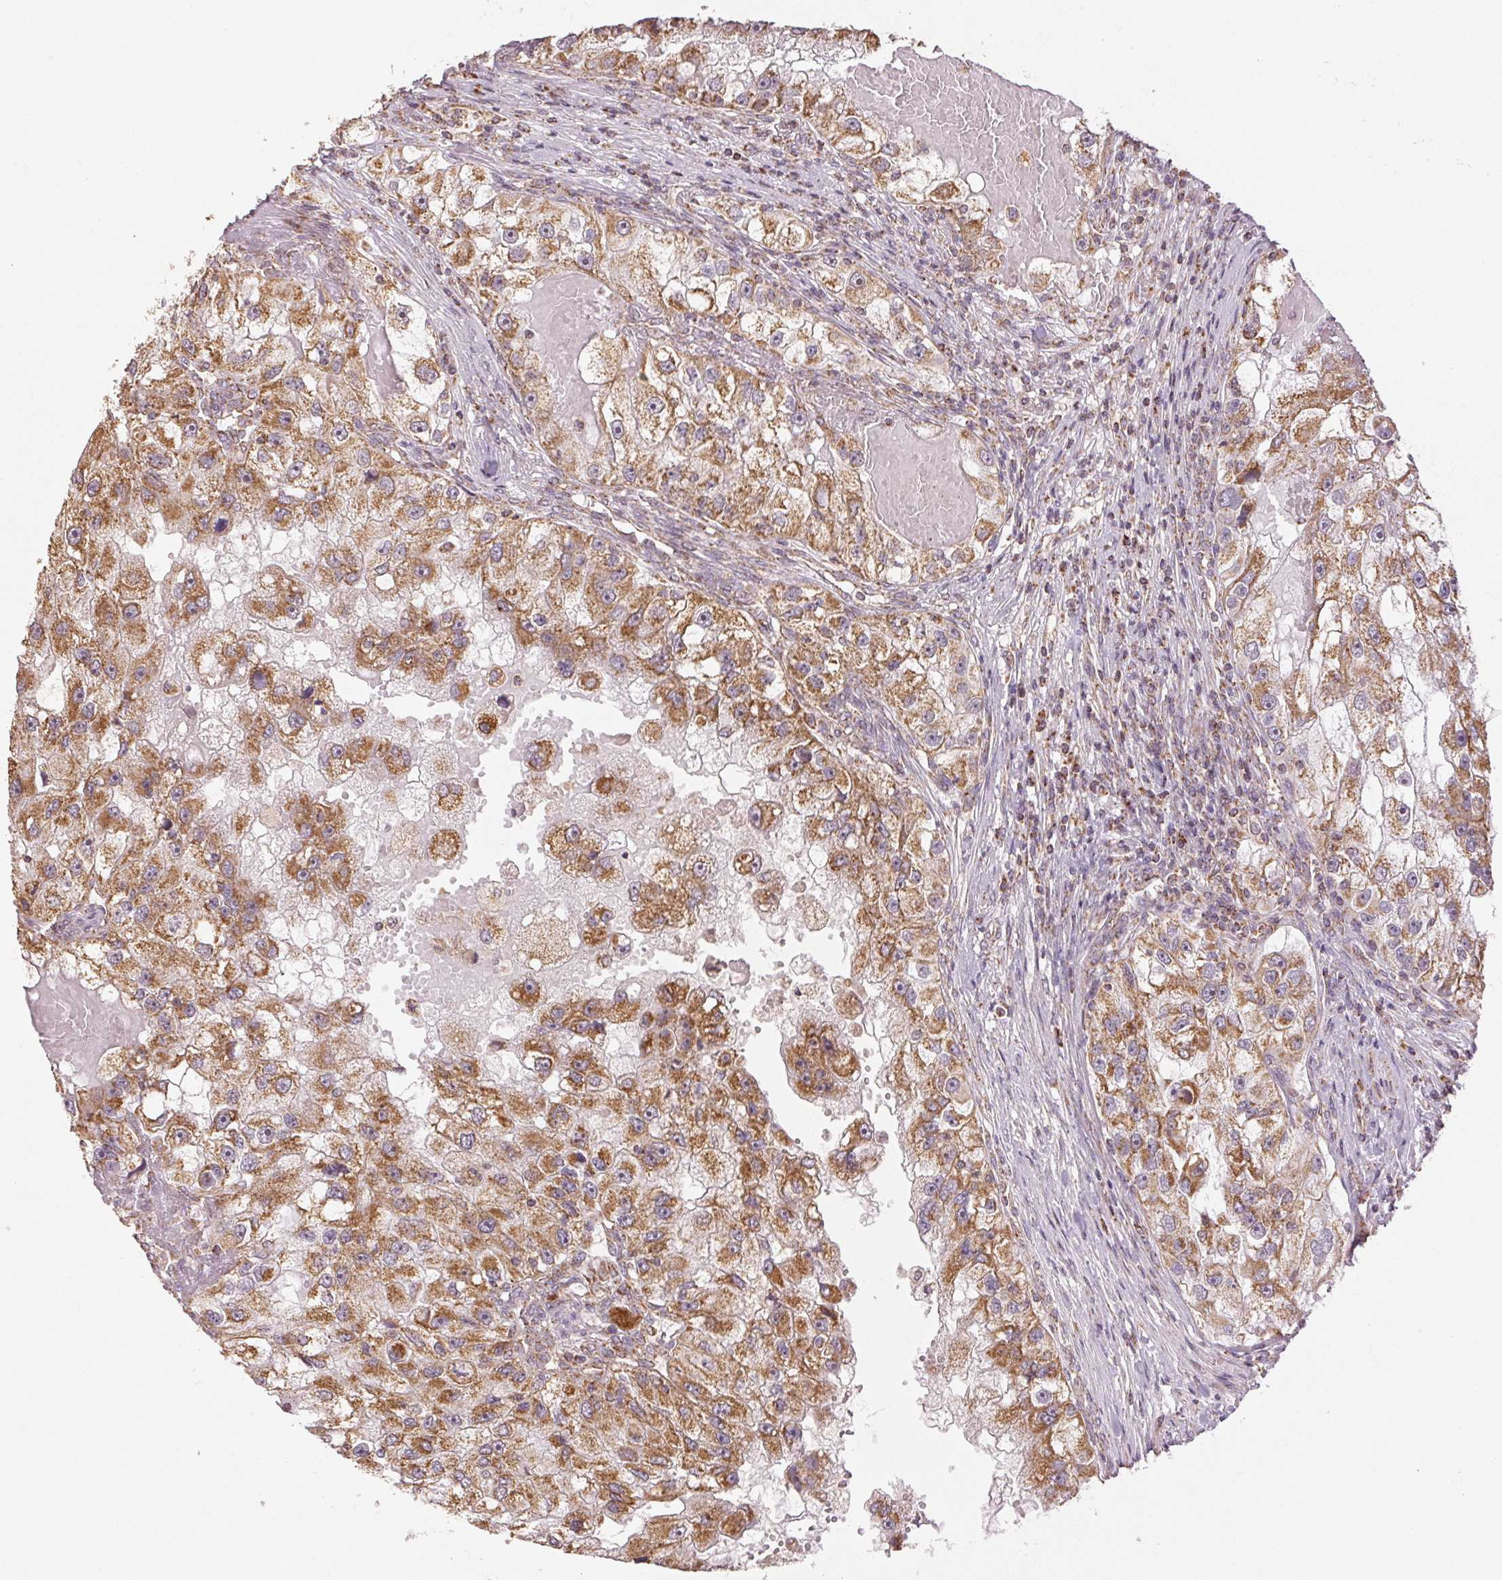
{"staining": {"intensity": "moderate", "quantity": ">75%", "location": "cytoplasmic/membranous"}, "tissue": "renal cancer", "cell_type": "Tumor cells", "image_type": "cancer", "snomed": [{"axis": "morphology", "description": "Adenocarcinoma, NOS"}, {"axis": "topography", "description": "Kidney"}], "caption": "Immunohistochemical staining of renal adenocarcinoma reveals medium levels of moderate cytoplasmic/membranous protein expression in about >75% of tumor cells.", "gene": "CLASP1", "patient": {"sex": "male", "age": 63}}